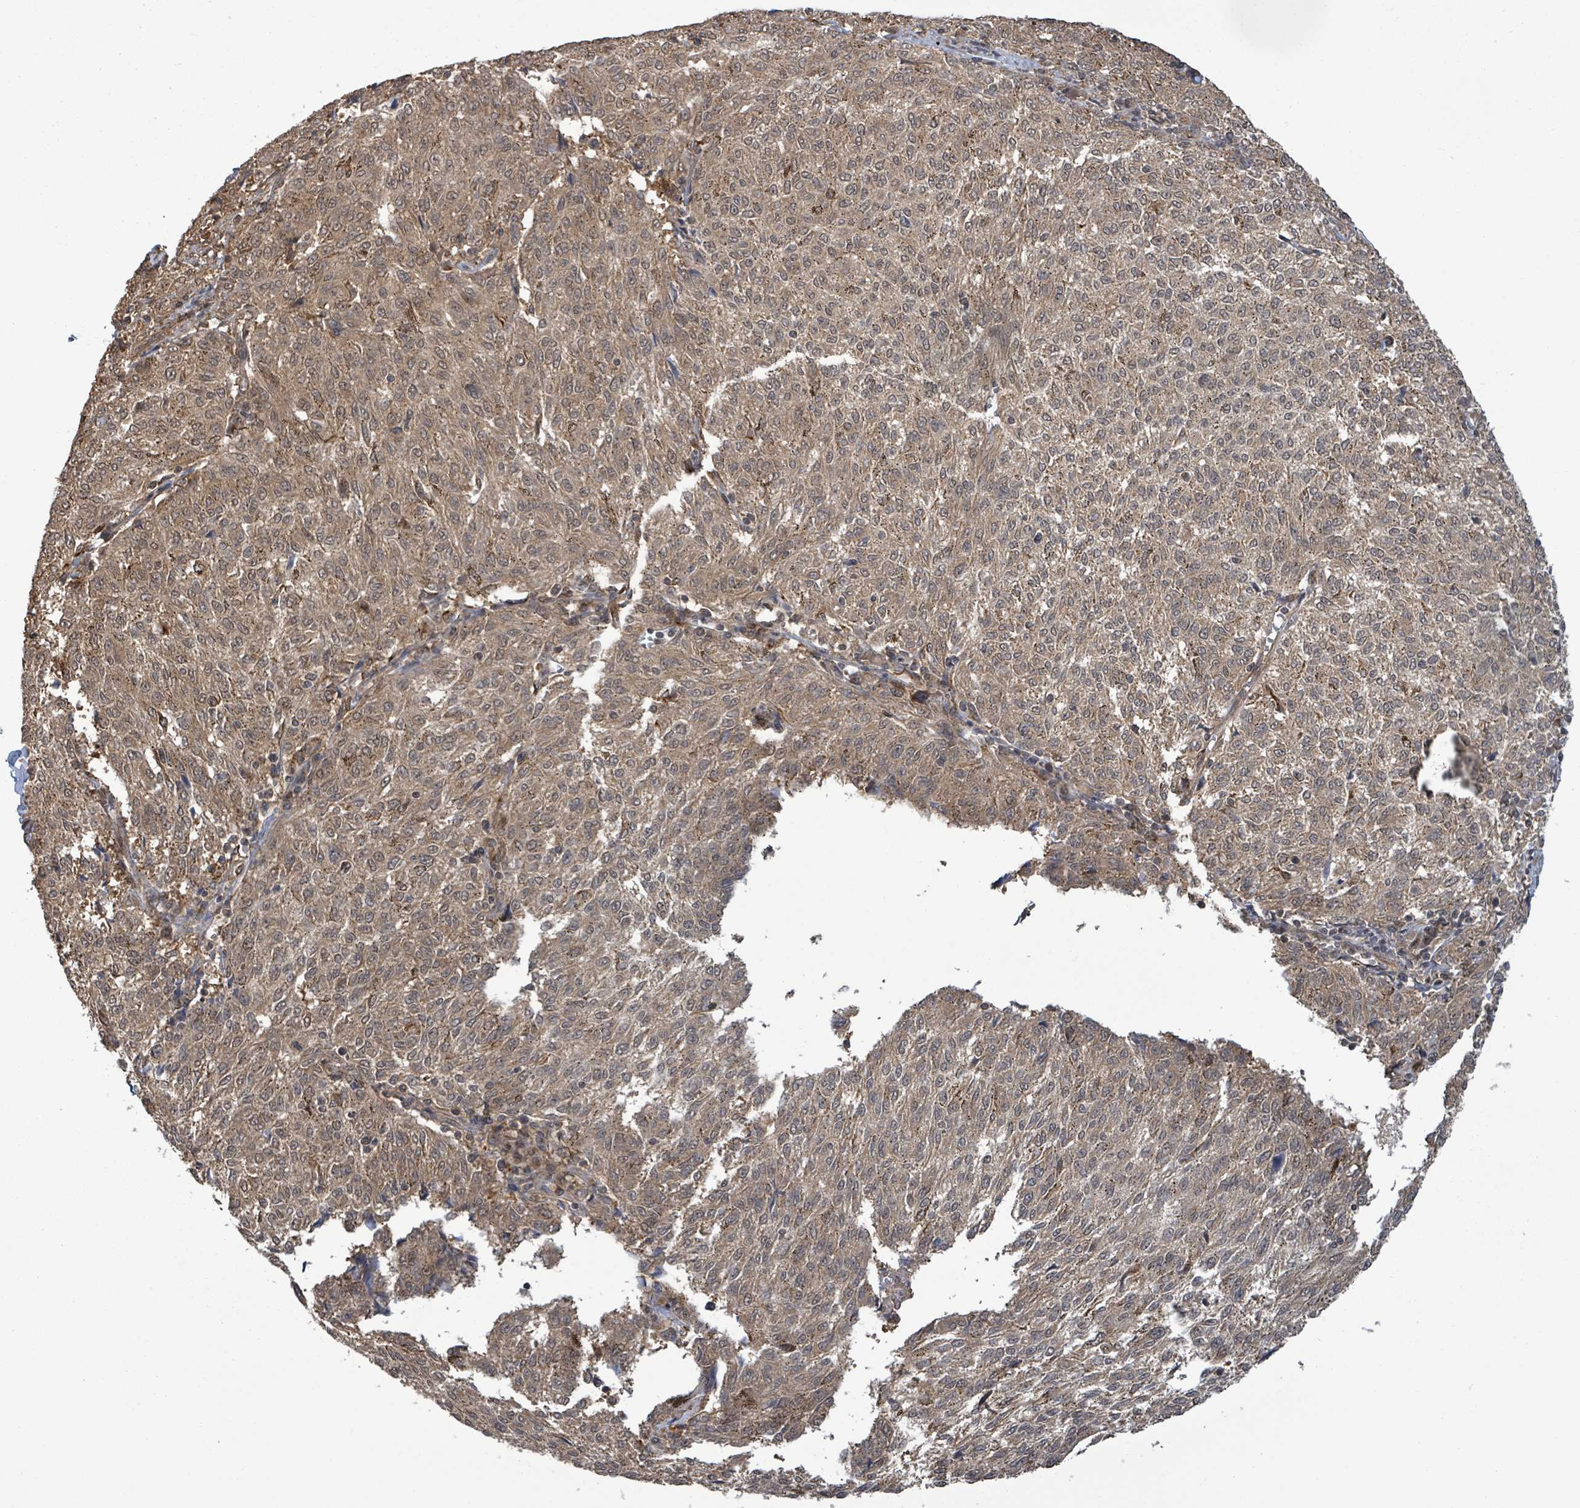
{"staining": {"intensity": "weak", "quantity": ">75%", "location": "cytoplasmic/membranous"}, "tissue": "melanoma", "cell_type": "Tumor cells", "image_type": "cancer", "snomed": [{"axis": "morphology", "description": "Malignant melanoma, NOS"}, {"axis": "topography", "description": "Skin"}], "caption": "Protein analysis of malignant melanoma tissue shows weak cytoplasmic/membranous staining in approximately >75% of tumor cells.", "gene": "KLC1", "patient": {"sex": "female", "age": 72}}